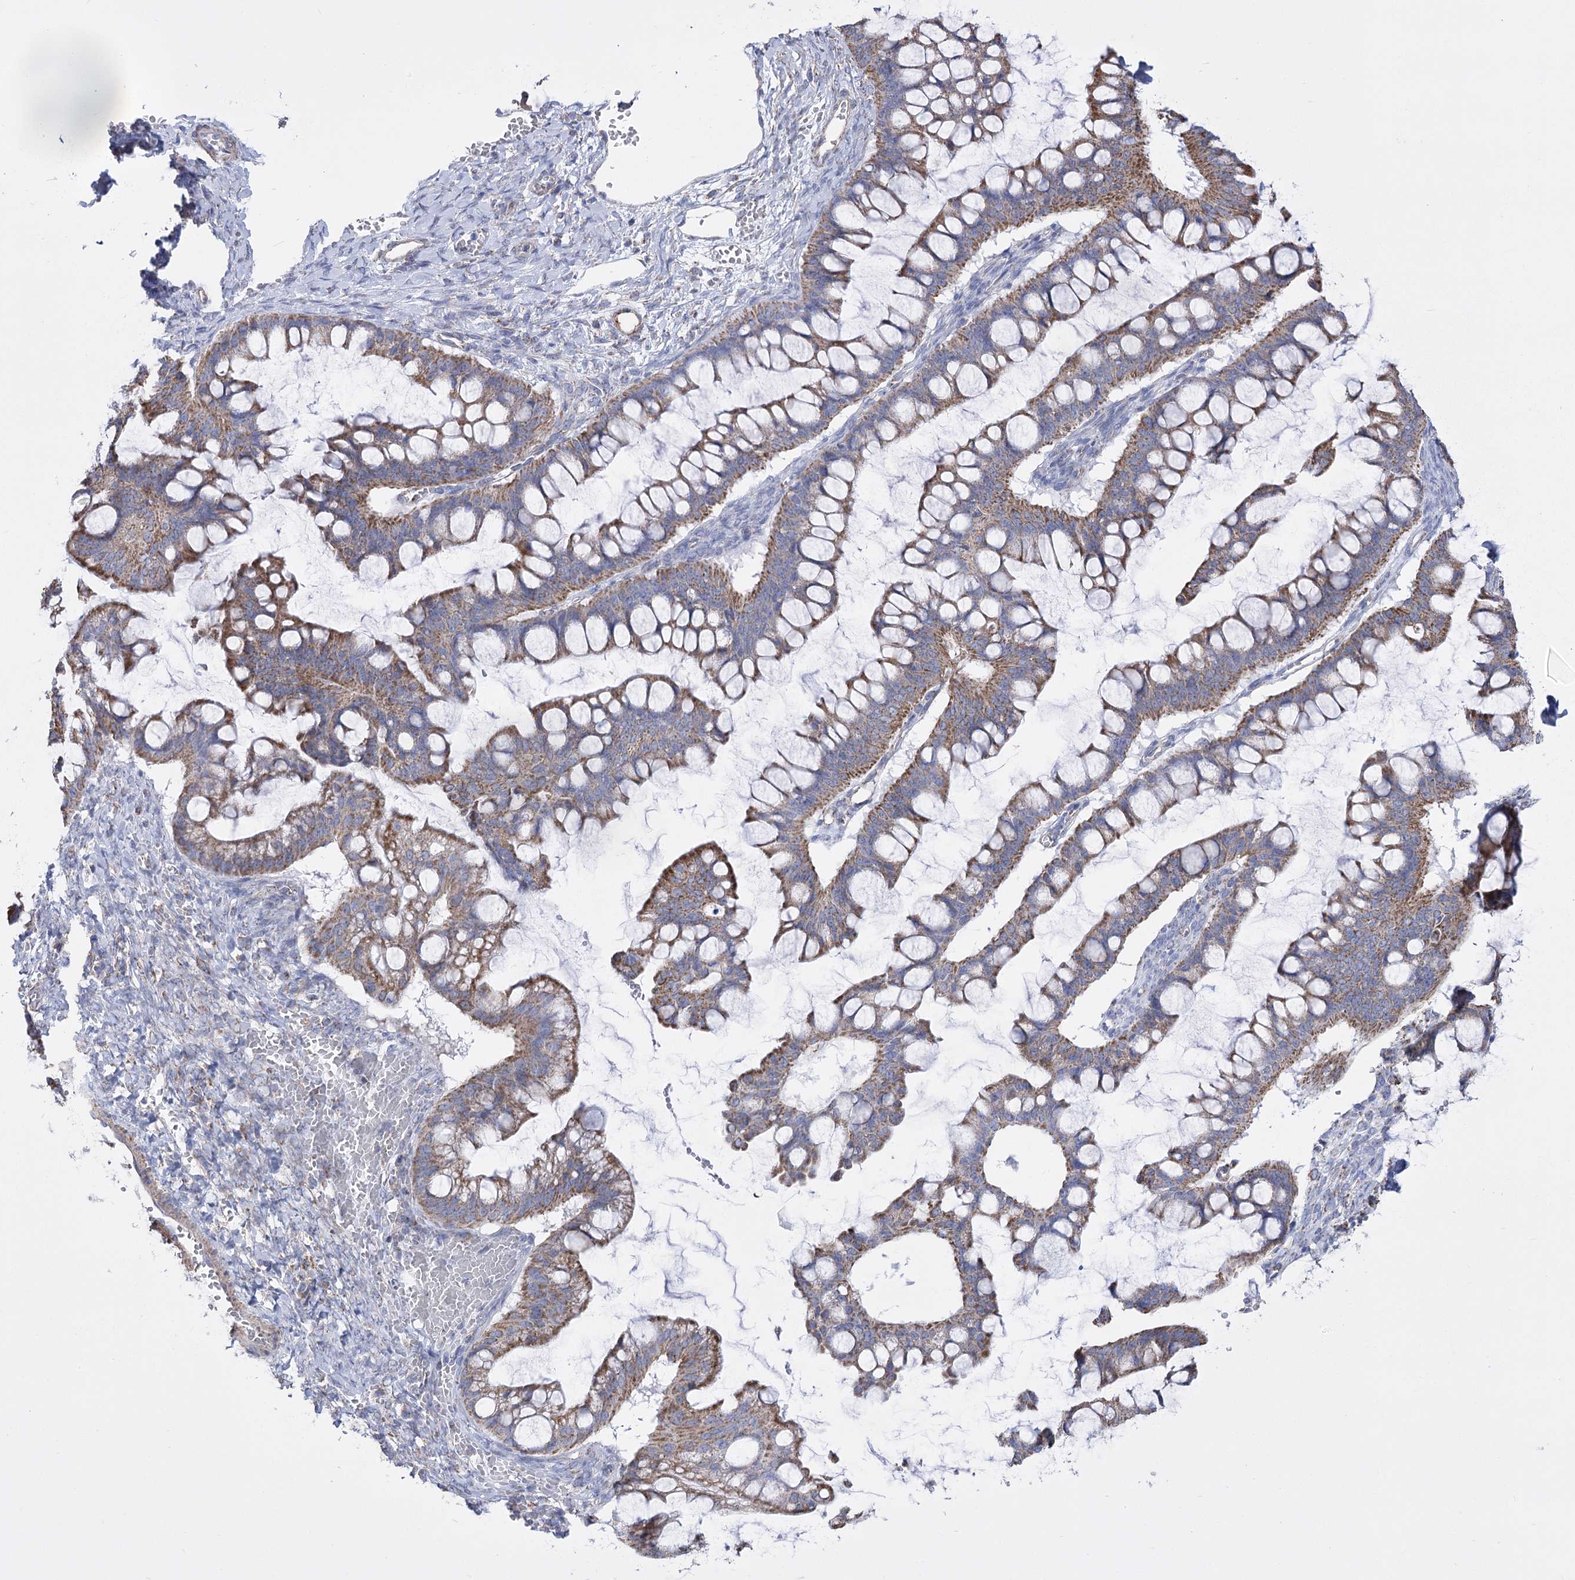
{"staining": {"intensity": "moderate", "quantity": ">75%", "location": "cytoplasmic/membranous"}, "tissue": "ovarian cancer", "cell_type": "Tumor cells", "image_type": "cancer", "snomed": [{"axis": "morphology", "description": "Cystadenocarcinoma, mucinous, NOS"}, {"axis": "topography", "description": "Ovary"}], "caption": "An immunohistochemistry histopathology image of tumor tissue is shown. Protein staining in brown shows moderate cytoplasmic/membranous positivity in ovarian mucinous cystadenocarcinoma within tumor cells. The protein is stained brown, and the nuclei are stained in blue (DAB IHC with brightfield microscopy, high magnification).", "gene": "PDHB", "patient": {"sex": "female", "age": 73}}